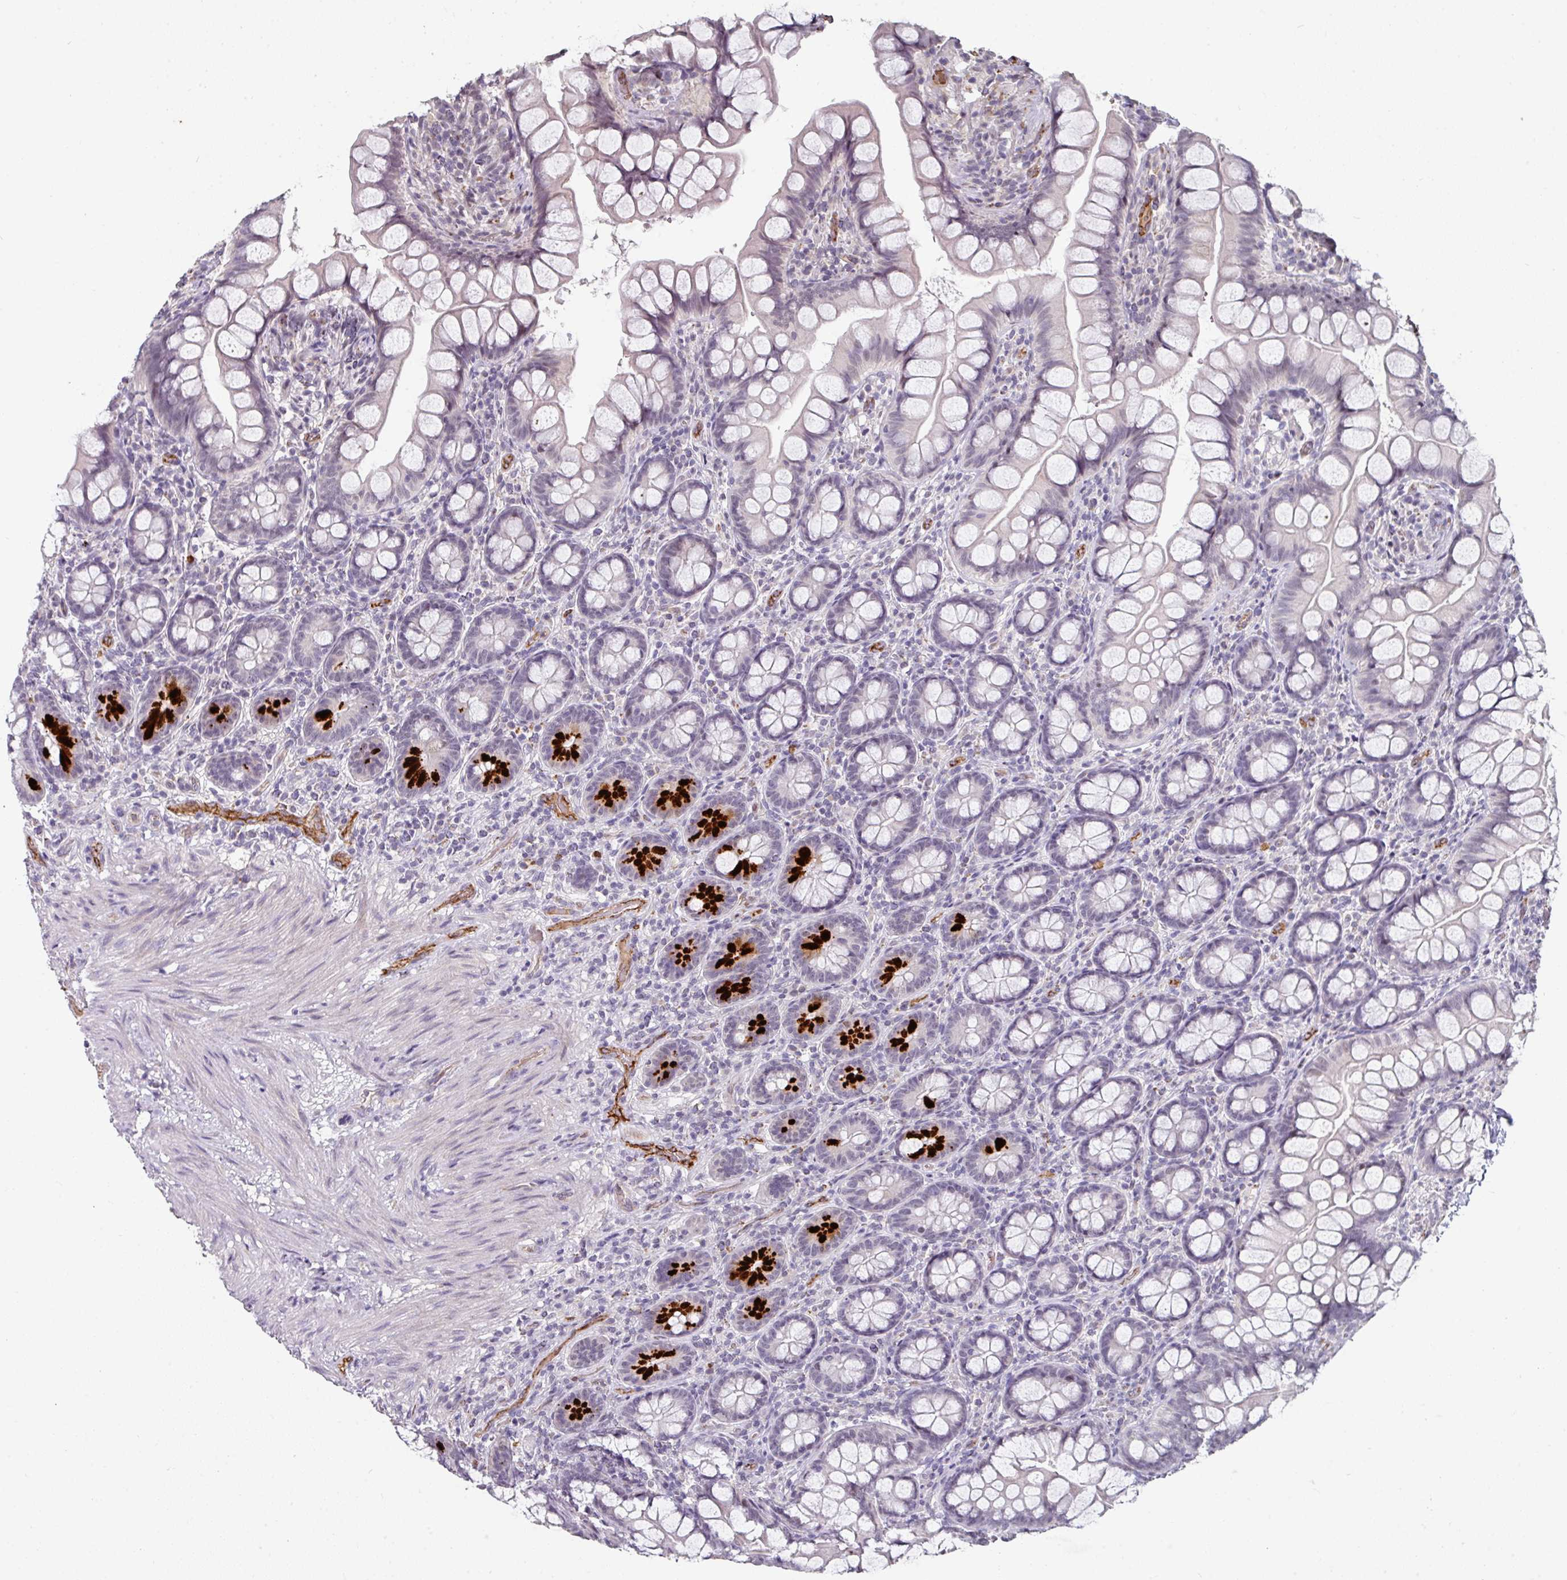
{"staining": {"intensity": "strong", "quantity": "25%-75%", "location": "cytoplasmic/membranous"}, "tissue": "small intestine", "cell_type": "Glandular cells", "image_type": "normal", "snomed": [{"axis": "morphology", "description": "Normal tissue, NOS"}, {"axis": "topography", "description": "Small intestine"}], "caption": "DAB immunohistochemical staining of benign human small intestine exhibits strong cytoplasmic/membranous protein expression in approximately 25%-75% of glandular cells.", "gene": "SIDT2", "patient": {"sex": "male", "age": 70}}